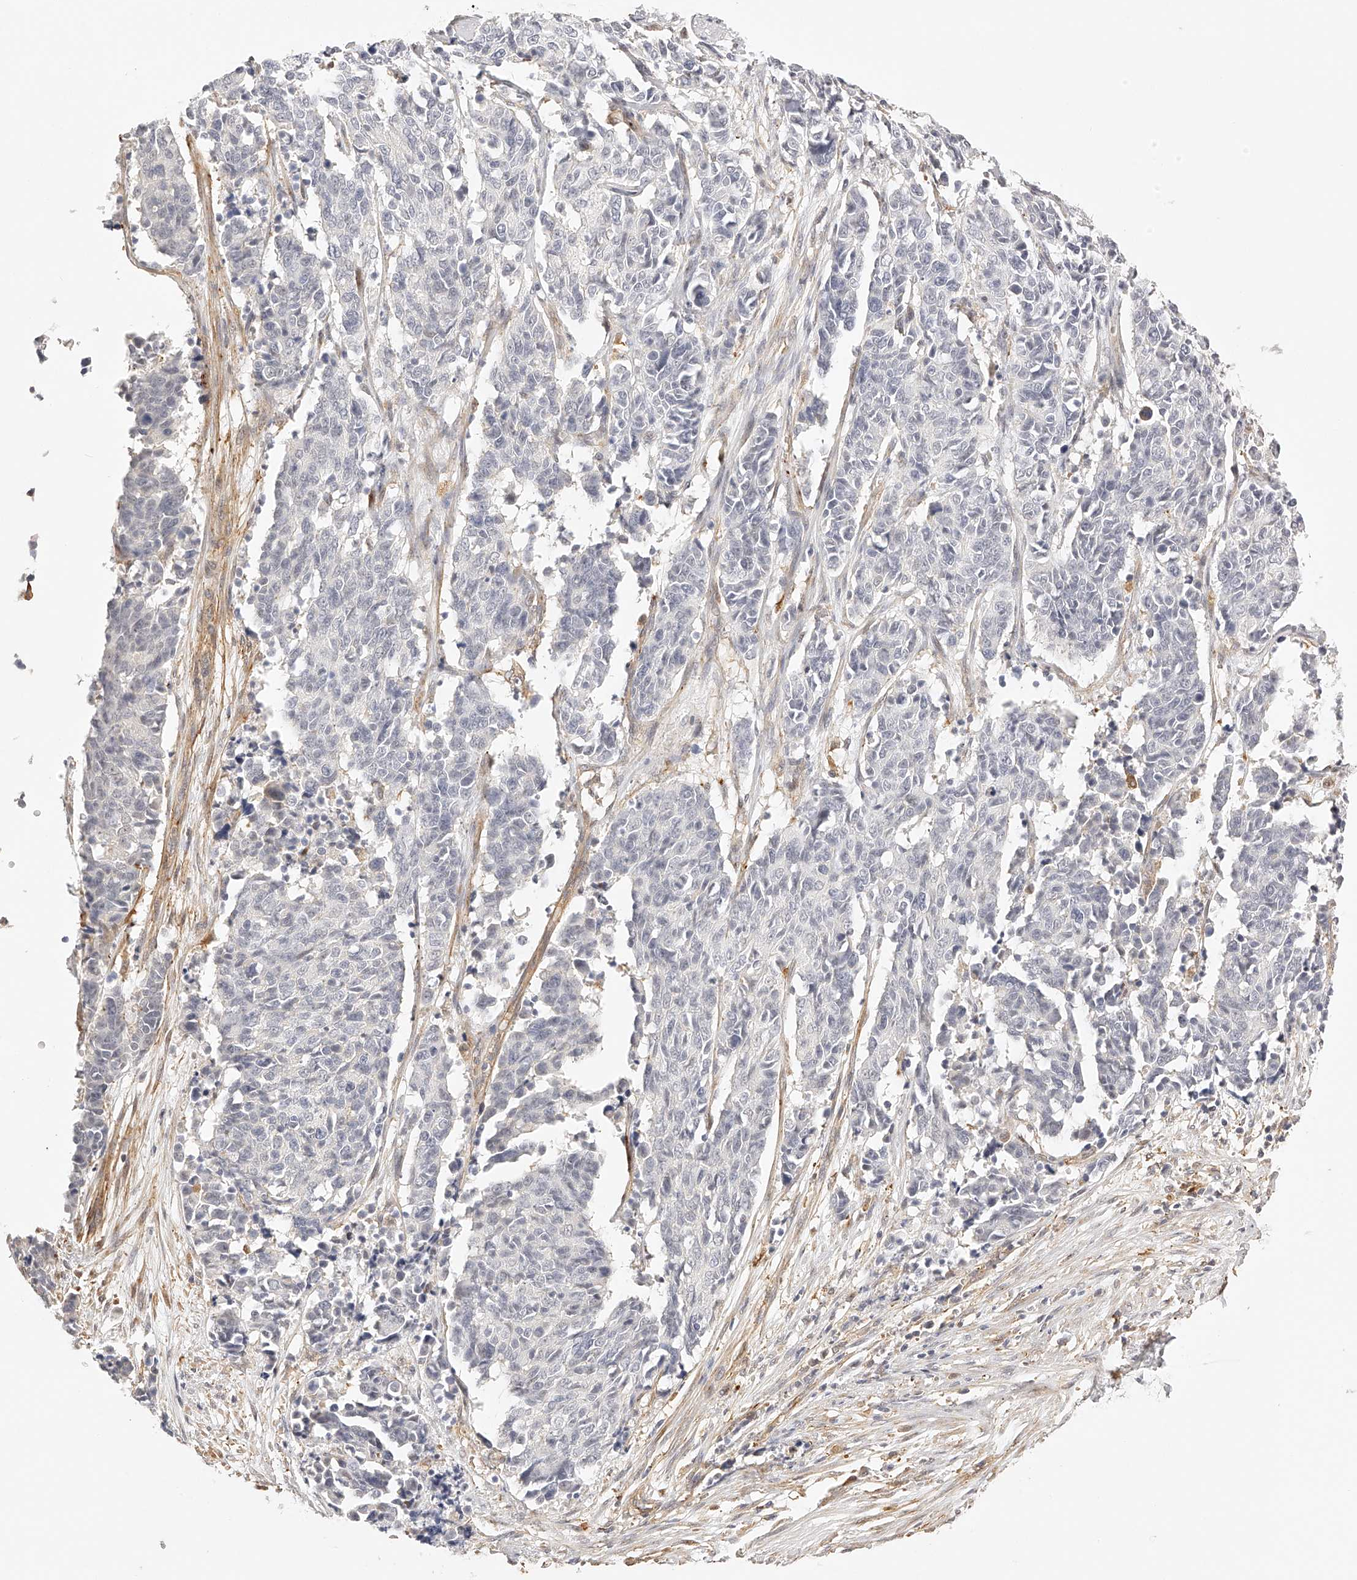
{"staining": {"intensity": "negative", "quantity": "none", "location": "none"}, "tissue": "cervical cancer", "cell_type": "Tumor cells", "image_type": "cancer", "snomed": [{"axis": "morphology", "description": "Normal tissue, NOS"}, {"axis": "morphology", "description": "Squamous cell carcinoma, NOS"}, {"axis": "topography", "description": "Cervix"}], "caption": "Immunohistochemistry (IHC) of cervical cancer (squamous cell carcinoma) reveals no positivity in tumor cells.", "gene": "SYNC", "patient": {"sex": "female", "age": 35}}